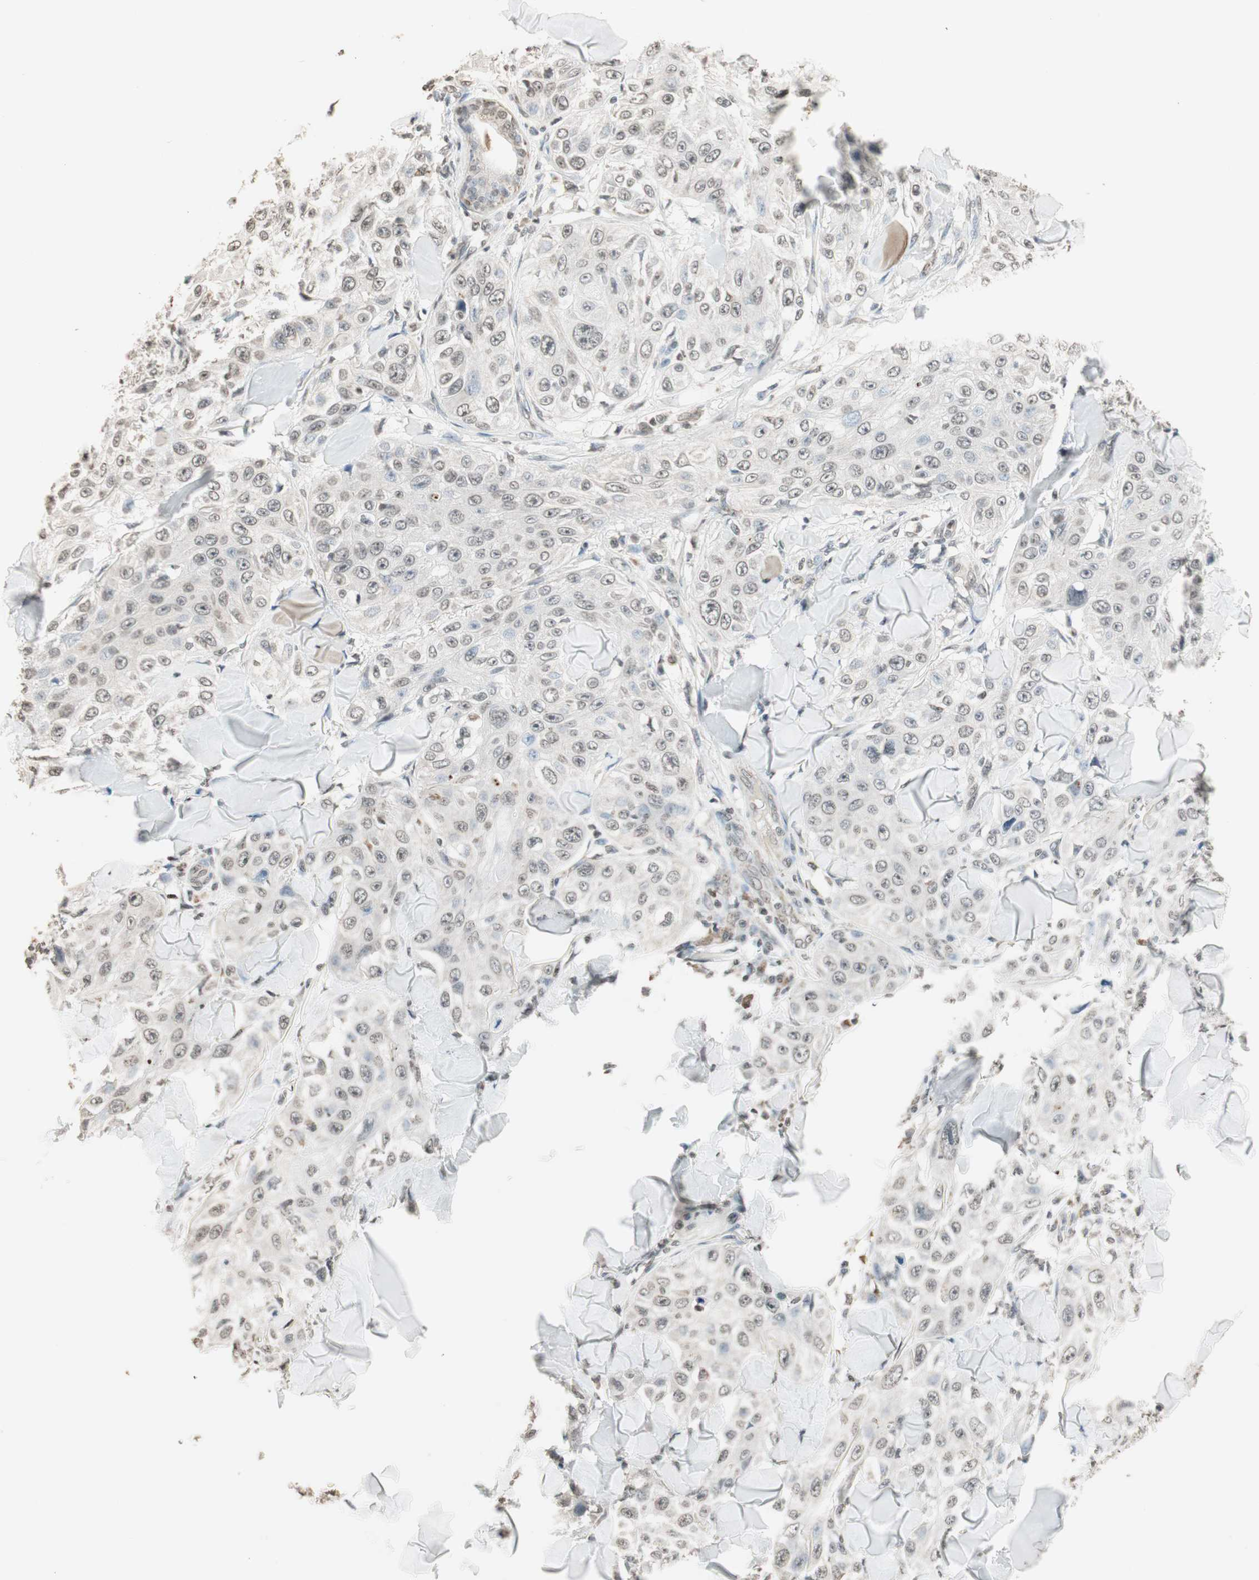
{"staining": {"intensity": "weak", "quantity": "25%-75%", "location": "nuclear"}, "tissue": "skin cancer", "cell_type": "Tumor cells", "image_type": "cancer", "snomed": [{"axis": "morphology", "description": "Squamous cell carcinoma, NOS"}, {"axis": "topography", "description": "Skin"}], "caption": "Tumor cells exhibit low levels of weak nuclear expression in about 25%-75% of cells in human skin squamous cell carcinoma. Immunohistochemistry (ihc) stains the protein of interest in brown and the nuclei are stained blue.", "gene": "PRELID1", "patient": {"sex": "male", "age": 86}}